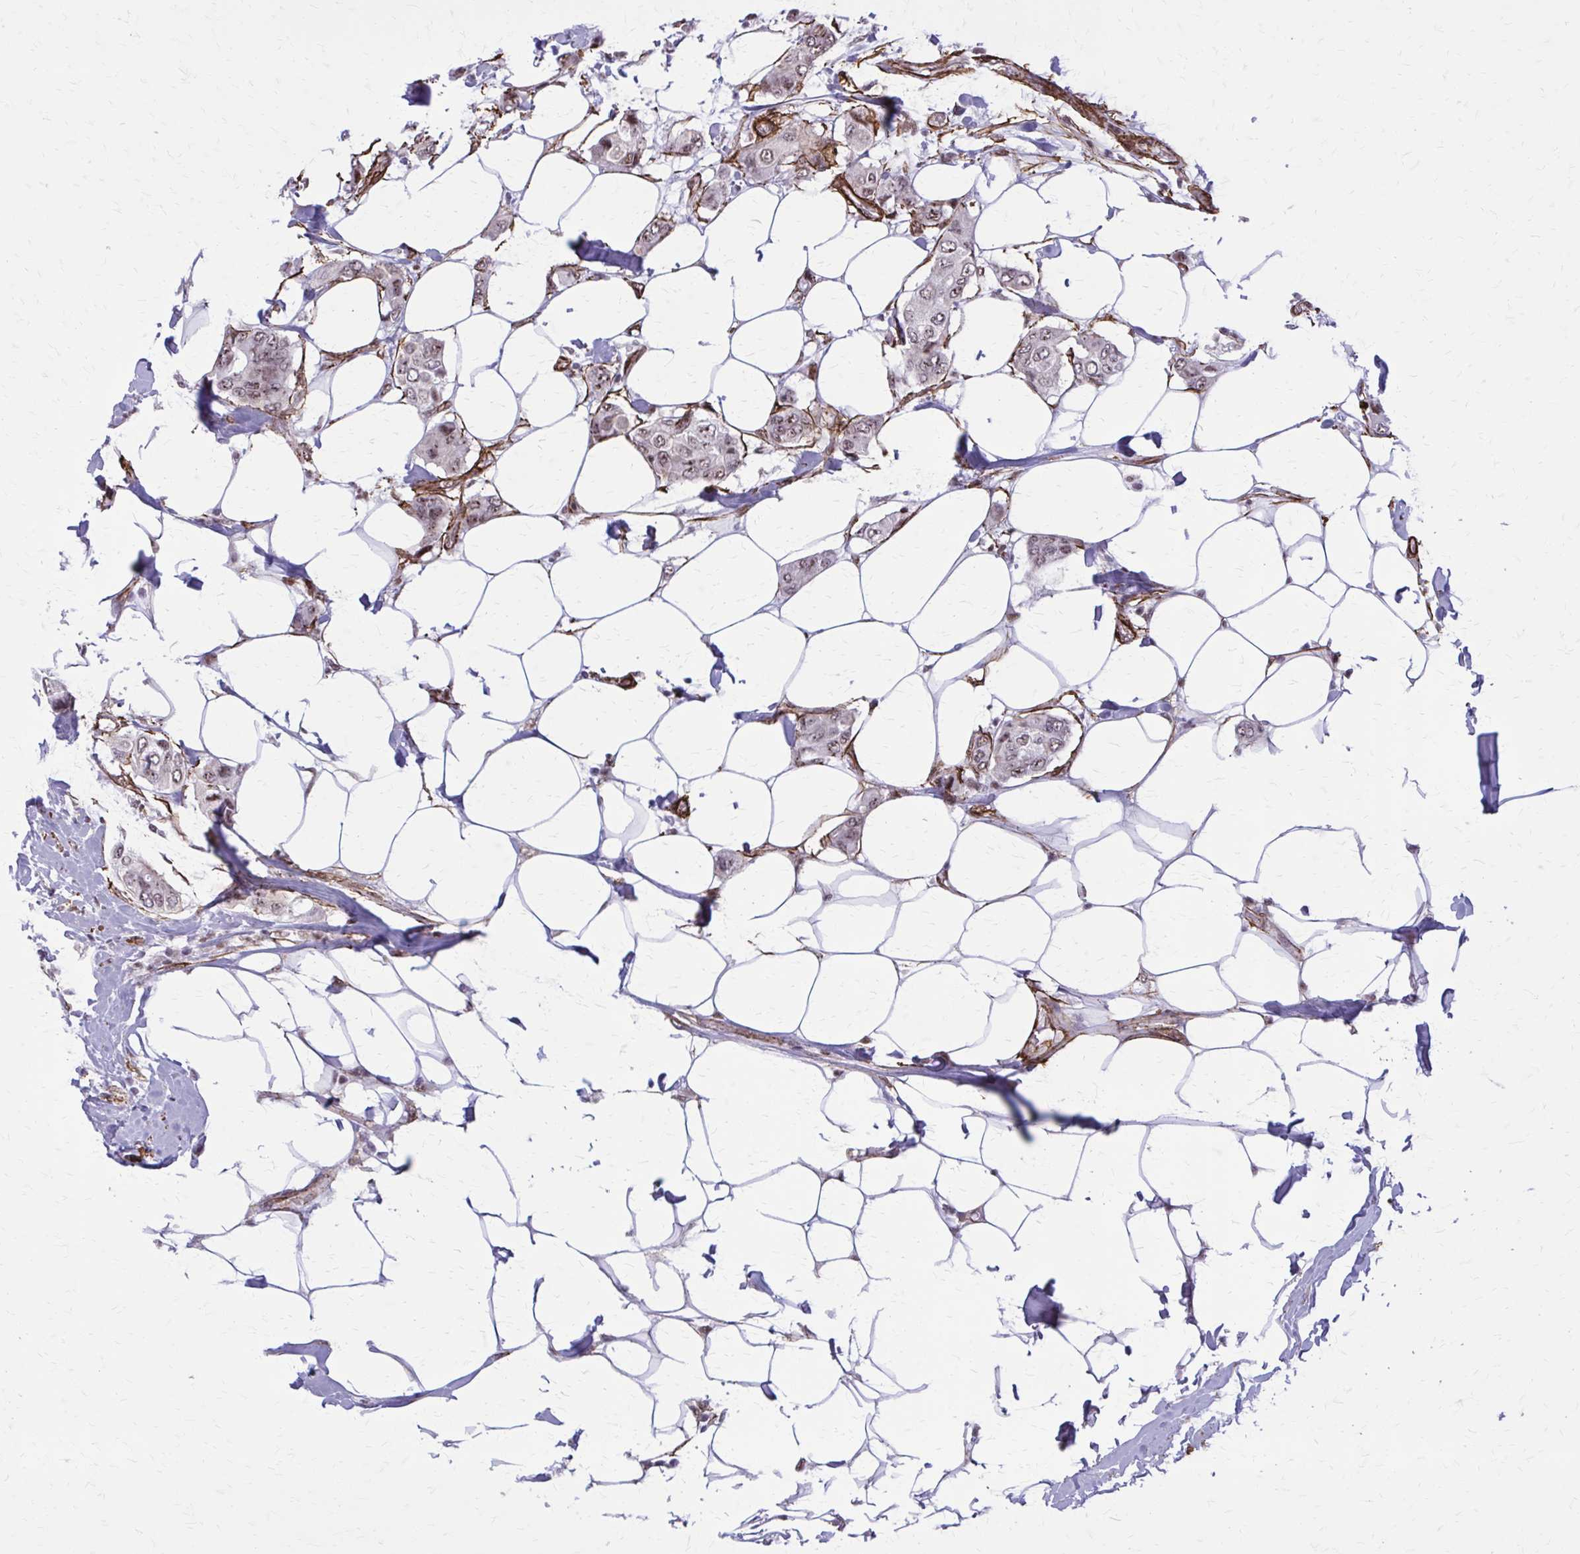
{"staining": {"intensity": "weak", "quantity": ">75%", "location": "nuclear"}, "tissue": "breast cancer", "cell_type": "Tumor cells", "image_type": "cancer", "snomed": [{"axis": "morphology", "description": "Lobular carcinoma"}, {"axis": "topography", "description": "Breast"}], "caption": "Human lobular carcinoma (breast) stained with a brown dye shows weak nuclear positive expression in approximately >75% of tumor cells.", "gene": "NRBF2", "patient": {"sex": "female", "age": 51}}